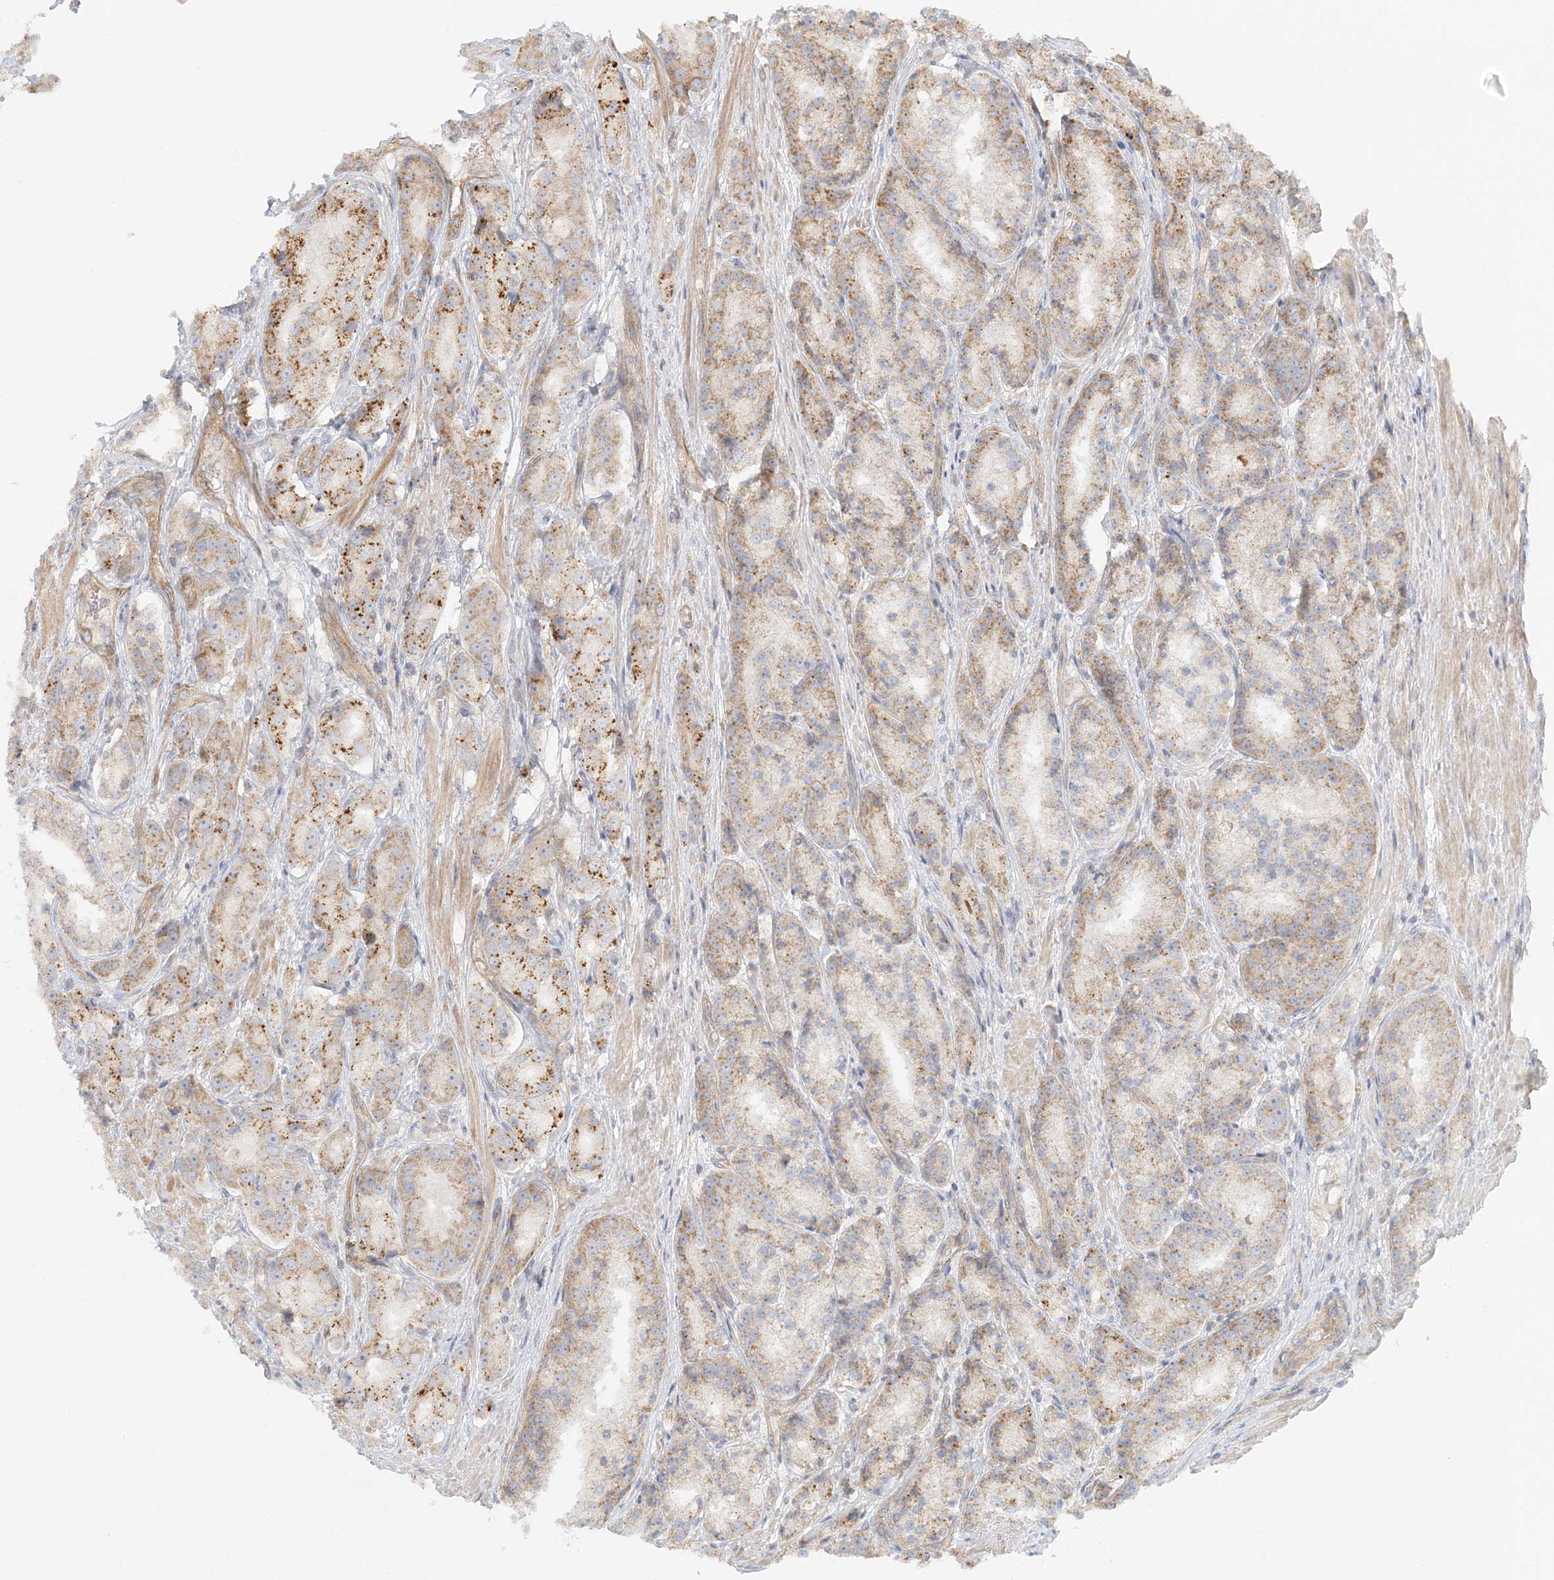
{"staining": {"intensity": "moderate", "quantity": ">75%", "location": "cytoplasmic/membranous"}, "tissue": "prostate cancer", "cell_type": "Tumor cells", "image_type": "cancer", "snomed": [{"axis": "morphology", "description": "Adenocarcinoma, High grade"}, {"axis": "topography", "description": "Prostate"}], "caption": "The immunohistochemical stain shows moderate cytoplasmic/membranous expression in tumor cells of prostate adenocarcinoma (high-grade) tissue. (brown staining indicates protein expression, while blue staining denotes nuclei).", "gene": "KIAA0232", "patient": {"sex": "male", "age": 60}}